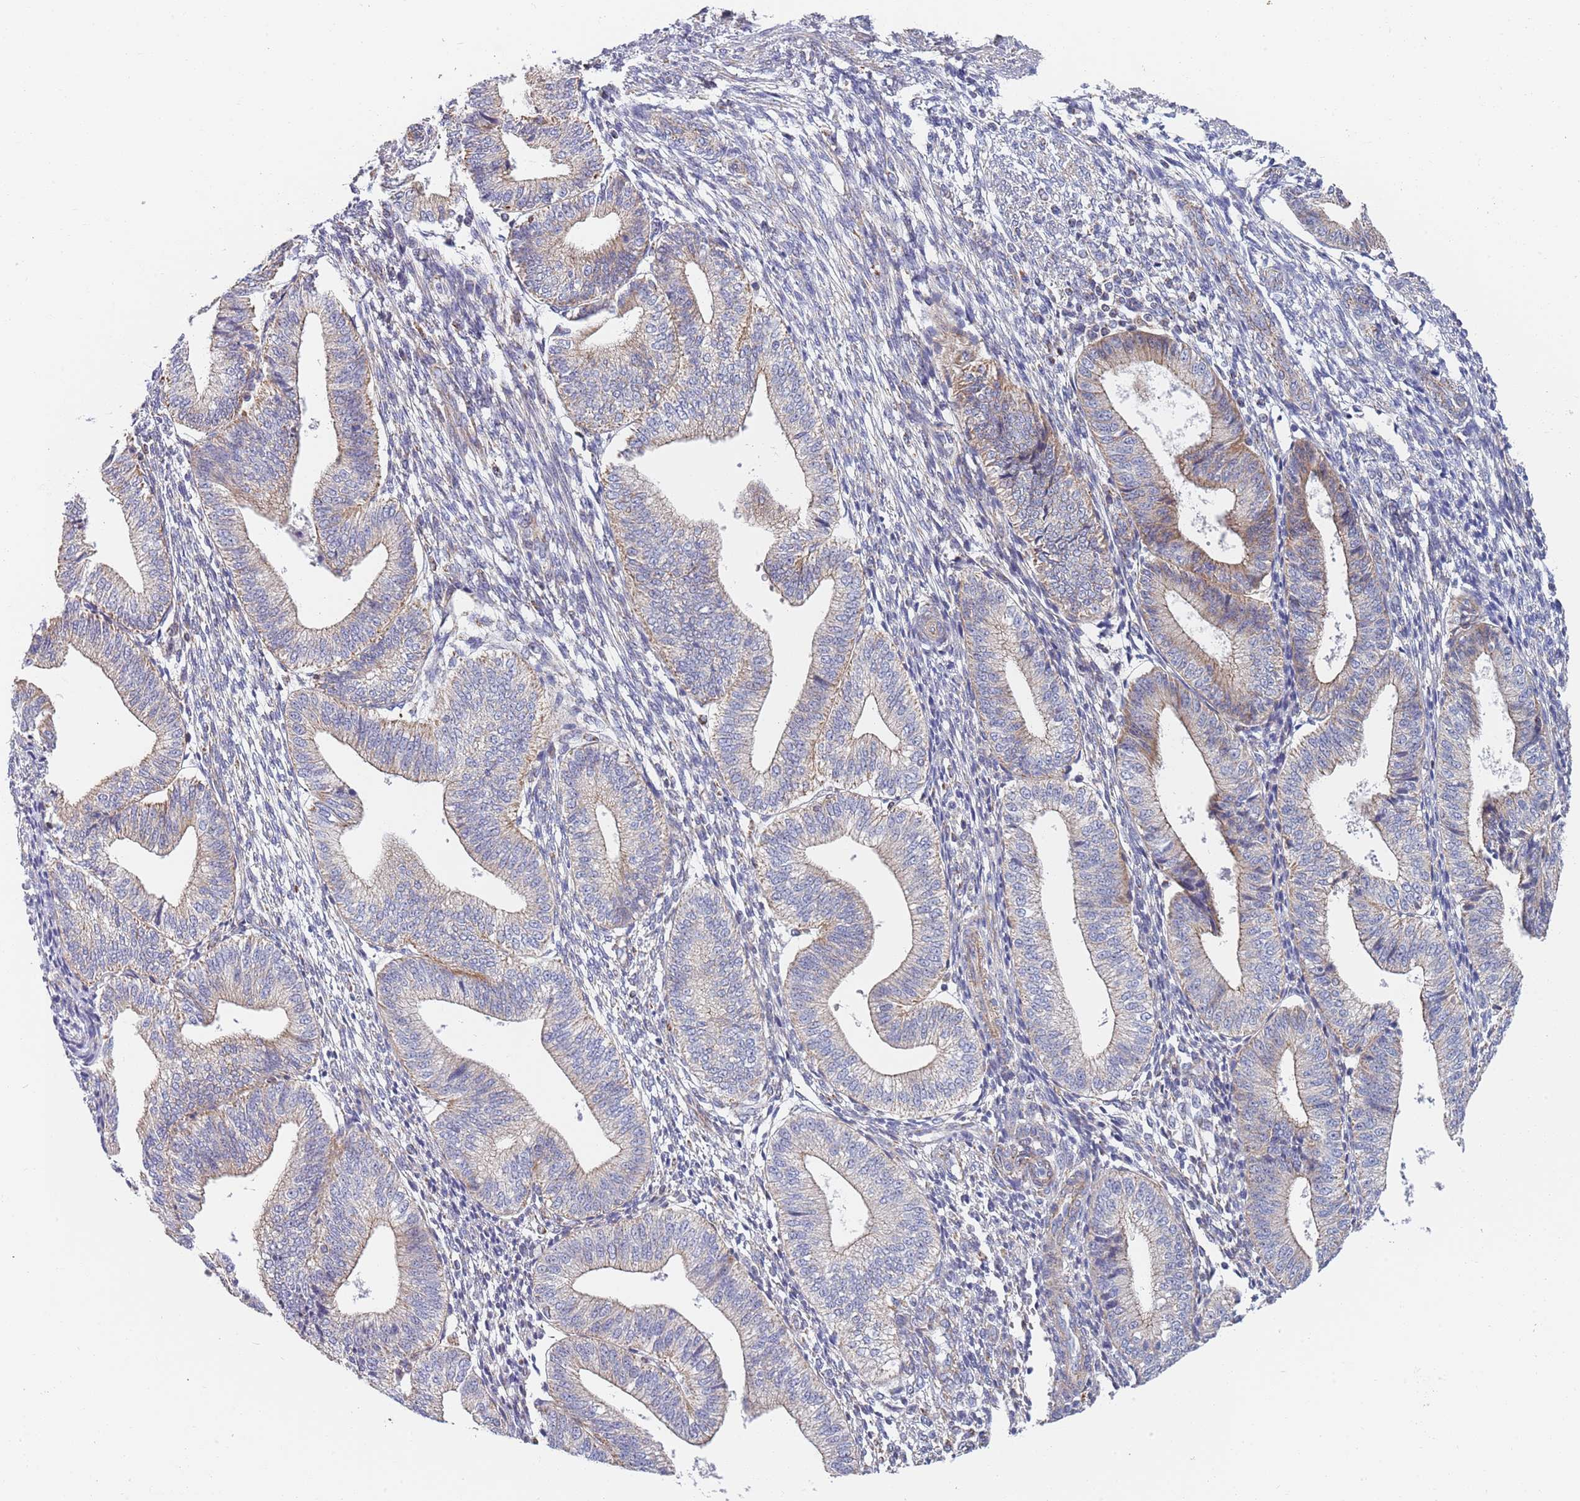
{"staining": {"intensity": "negative", "quantity": "none", "location": "none"}, "tissue": "endometrium", "cell_type": "Cells in endometrial stroma", "image_type": "normal", "snomed": [{"axis": "morphology", "description": "Normal tissue, NOS"}, {"axis": "topography", "description": "Endometrium"}], "caption": "This is a histopathology image of immunohistochemistry staining of benign endometrium, which shows no positivity in cells in endometrial stroma.", "gene": "PWWP3A", "patient": {"sex": "female", "age": 34}}